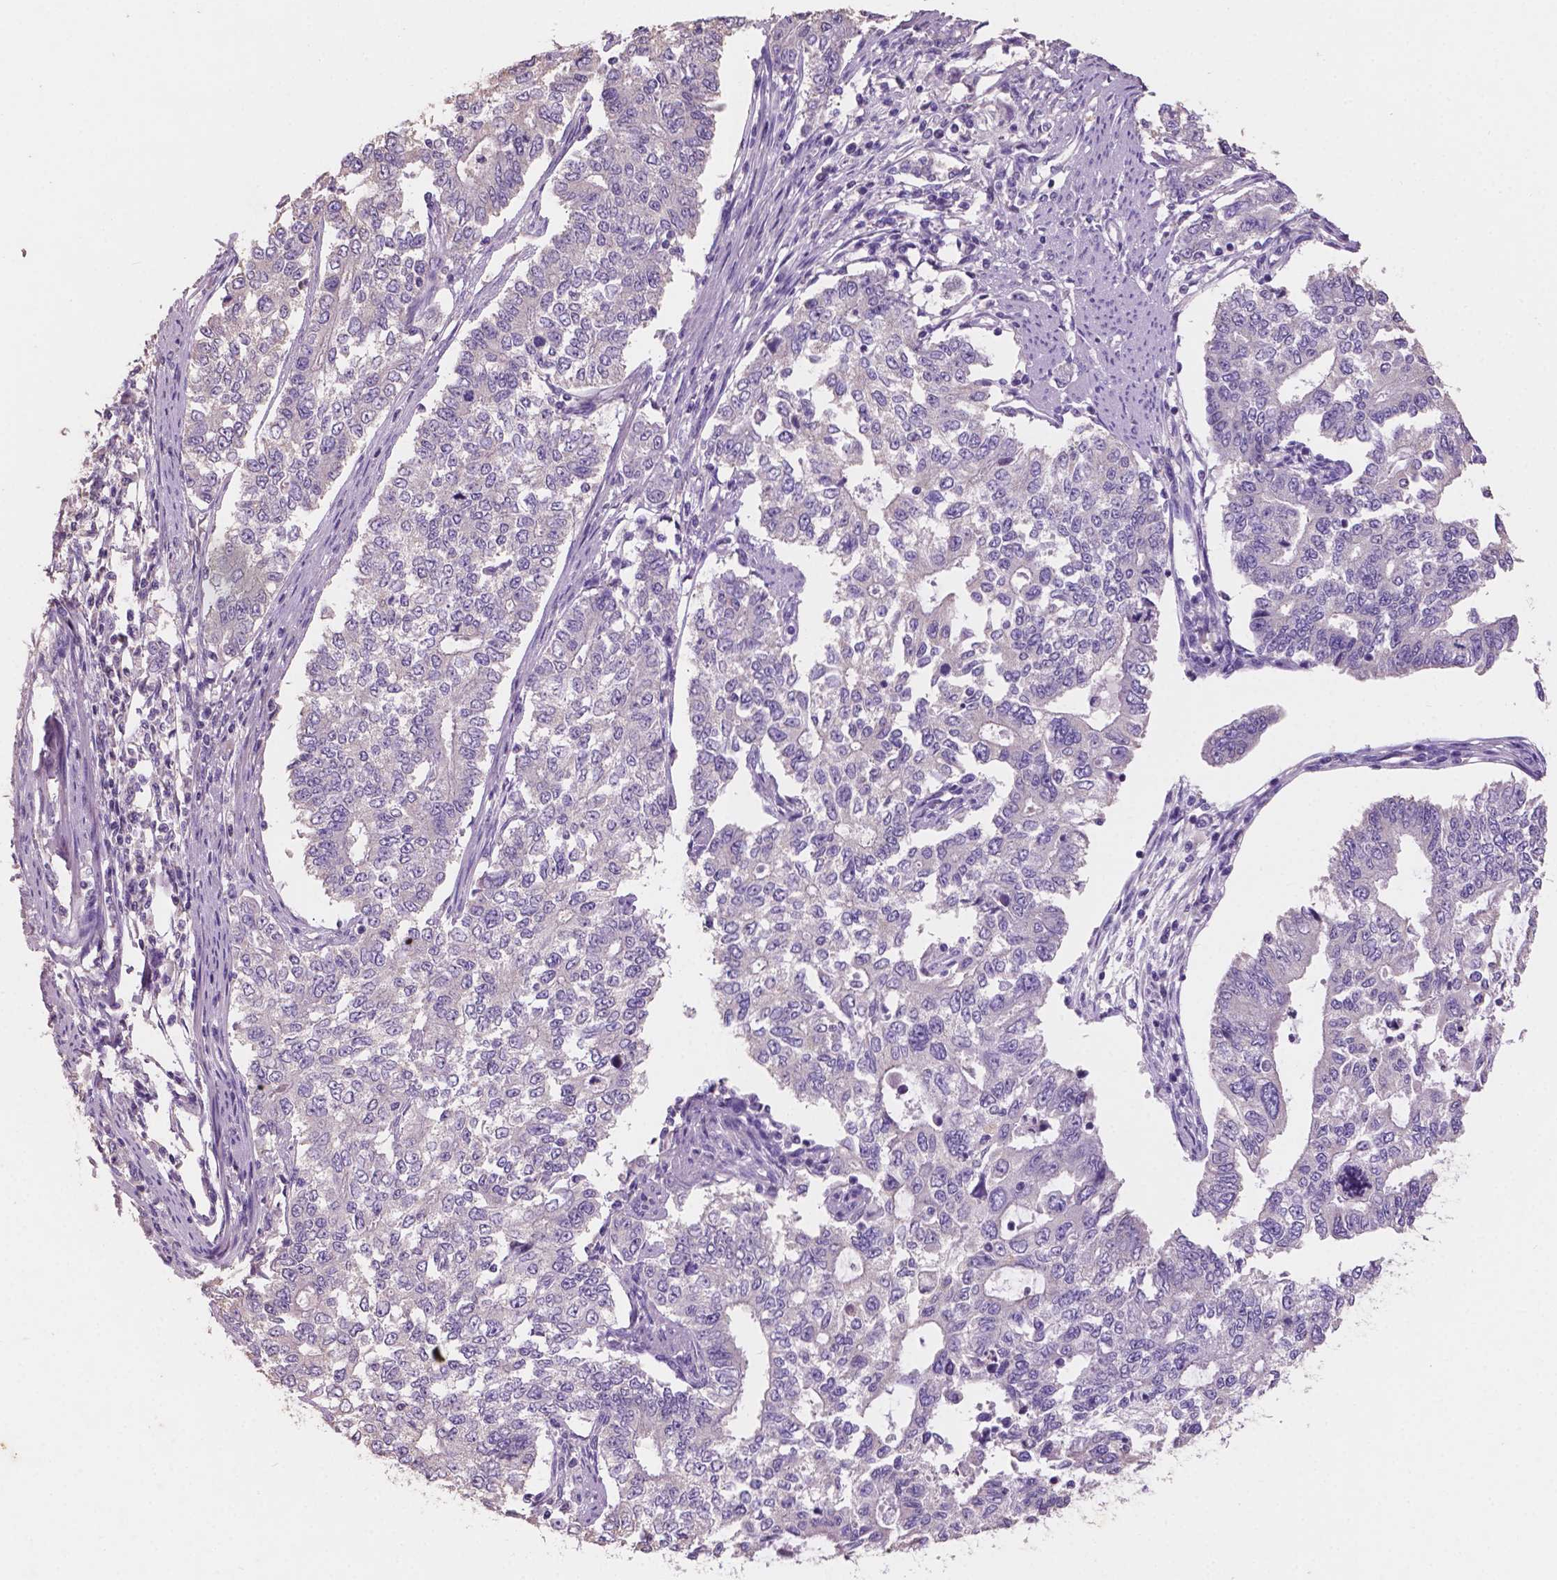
{"staining": {"intensity": "negative", "quantity": "none", "location": "none"}, "tissue": "endometrial cancer", "cell_type": "Tumor cells", "image_type": "cancer", "snomed": [{"axis": "morphology", "description": "Adenocarcinoma, NOS"}, {"axis": "topography", "description": "Uterus"}], "caption": "Endometrial cancer stained for a protein using IHC displays no positivity tumor cells.", "gene": "SBSN", "patient": {"sex": "female", "age": 59}}